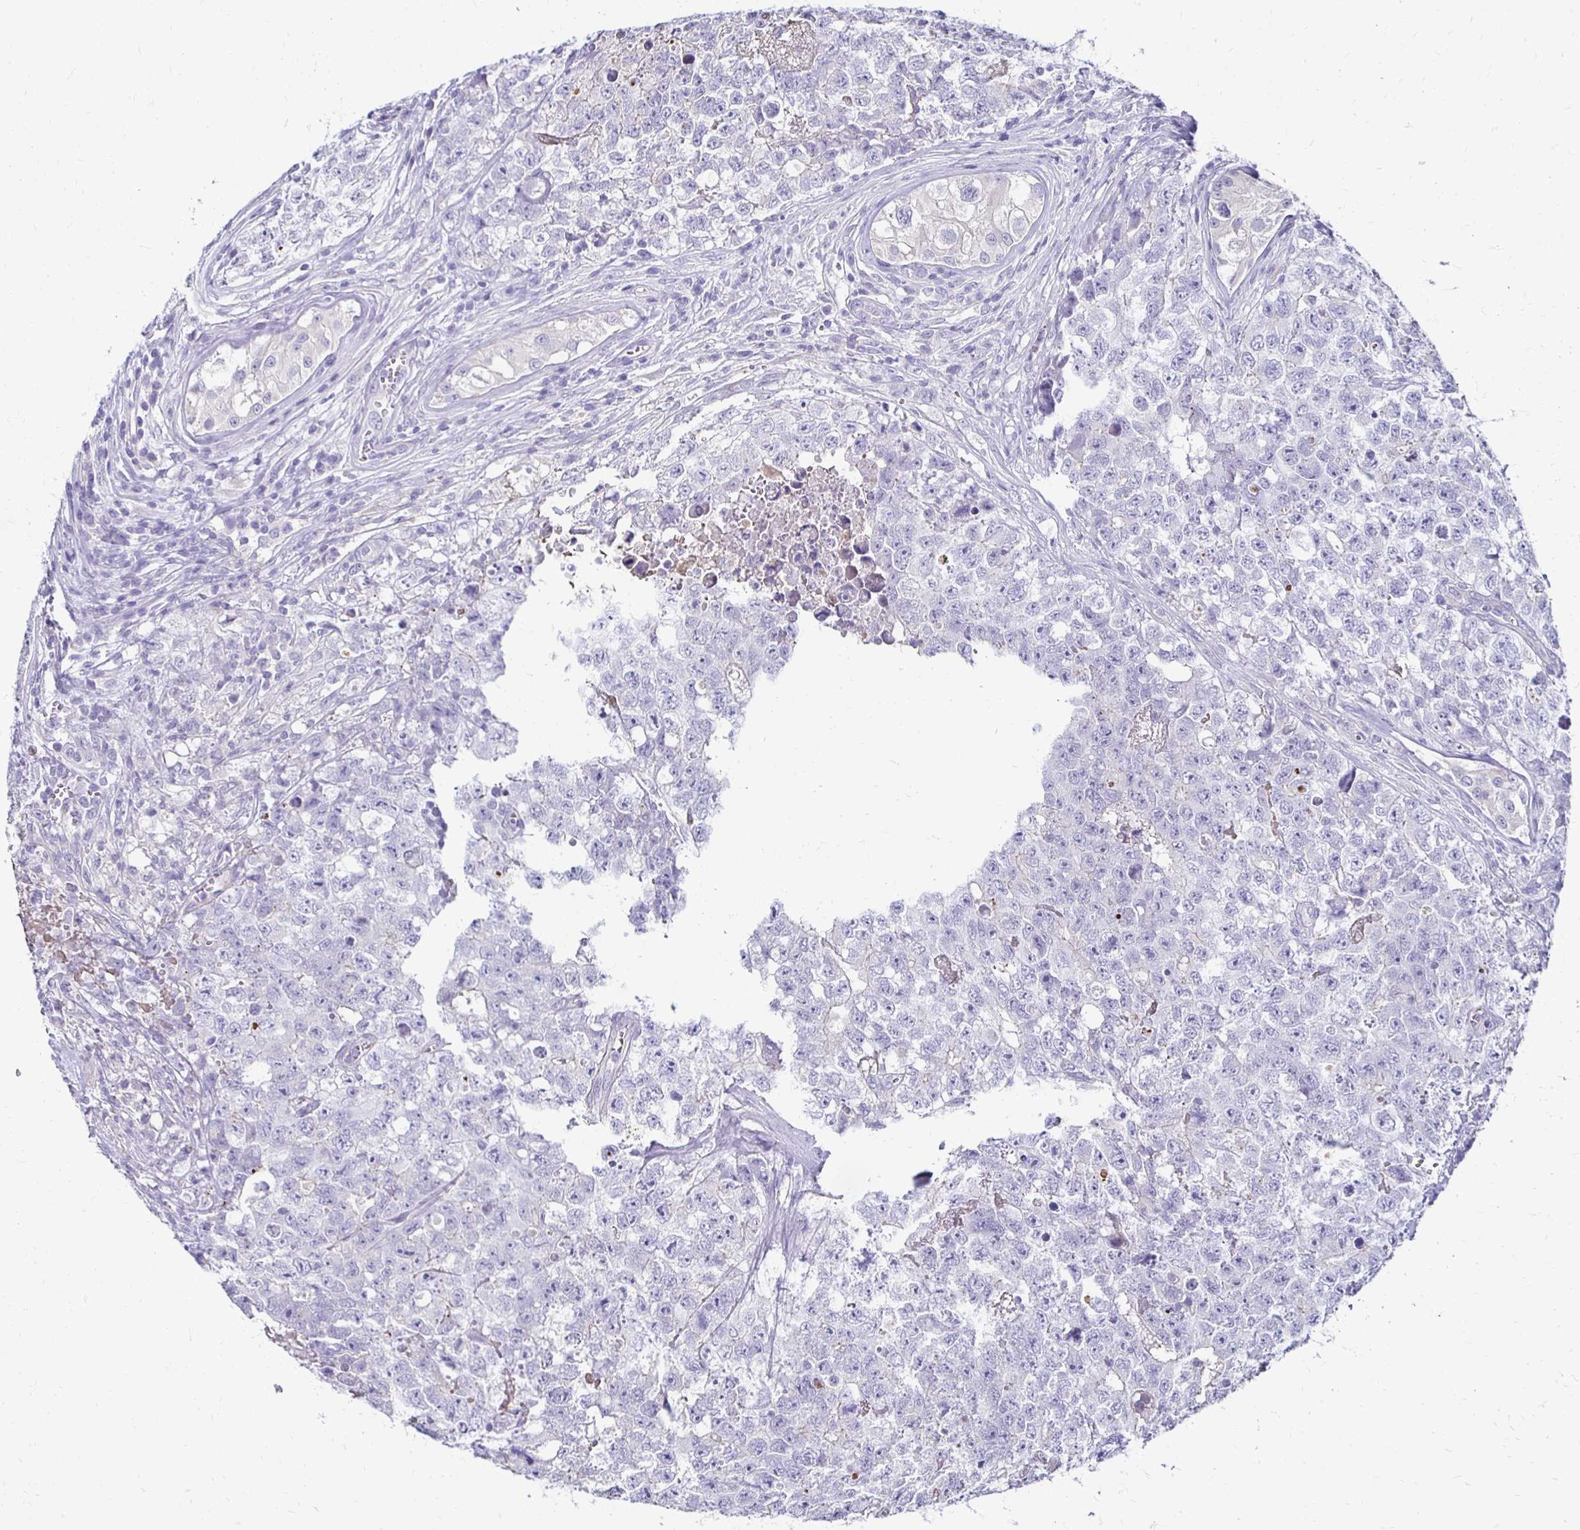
{"staining": {"intensity": "negative", "quantity": "none", "location": "none"}, "tissue": "testis cancer", "cell_type": "Tumor cells", "image_type": "cancer", "snomed": [{"axis": "morphology", "description": "Carcinoma, Embryonal, NOS"}, {"axis": "topography", "description": "Testis"}], "caption": "Testis cancer was stained to show a protein in brown. There is no significant staining in tumor cells.", "gene": "AKAP6", "patient": {"sex": "male", "age": 18}}